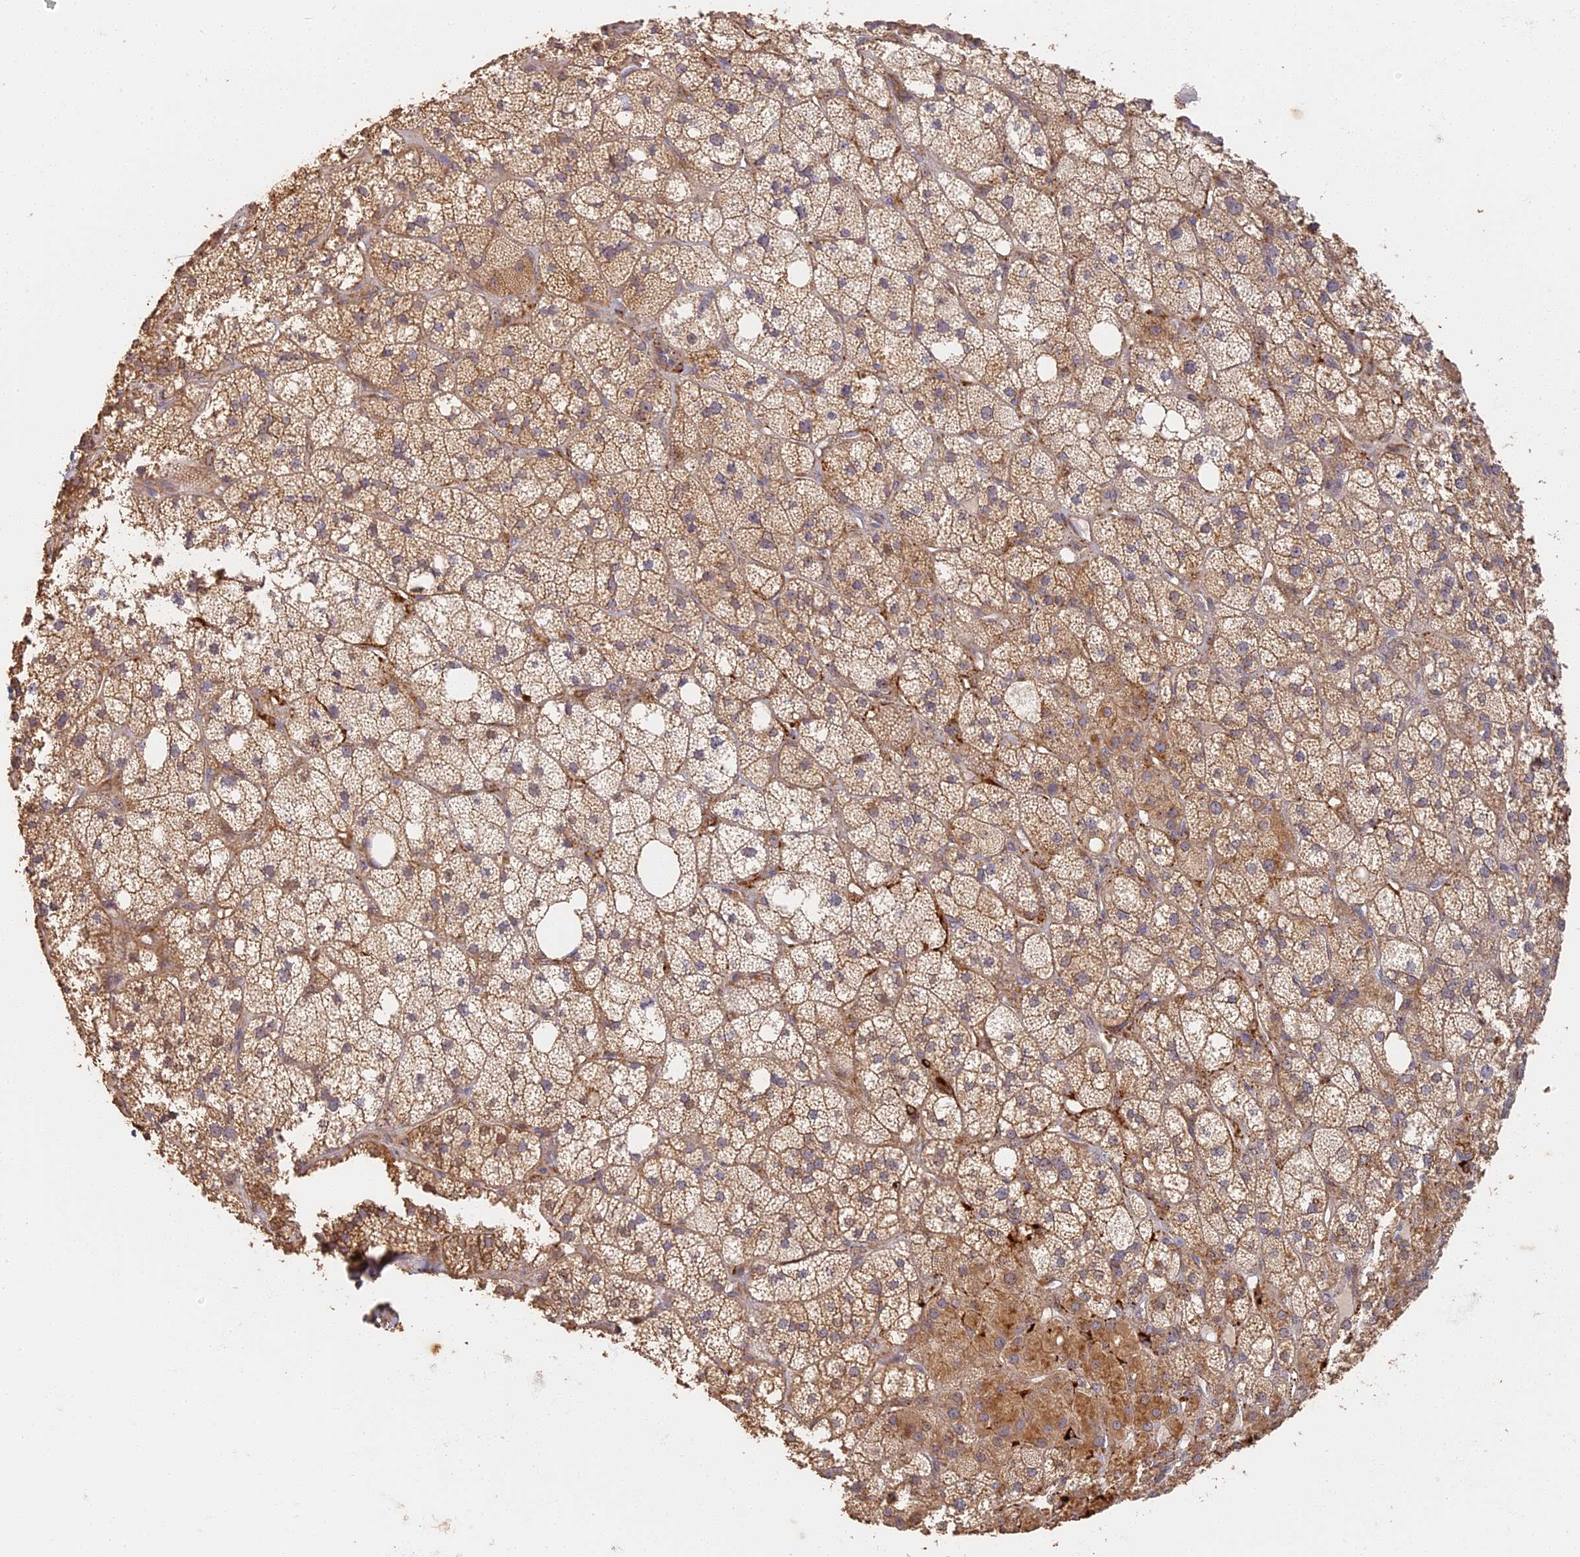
{"staining": {"intensity": "moderate", "quantity": ">75%", "location": "cytoplasmic/membranous"}, "tissue": "adrenal gland", "cell_type": "Glandular cells", "image_type": "normal", "snomed": [{"axis": "morphology", "description": "Normal tissue, NOS"}, {"axis": "topography", "description": "Adrenal gland"}], "caption": "Protein staining demonstrates moderate cytoplasmic/membranous expression in about >75% of glandular cells in benign adrenal gland. Nuclei are stained in blue.", "gene": "STX16", "patient": {"sex": "male", "age": 61}}